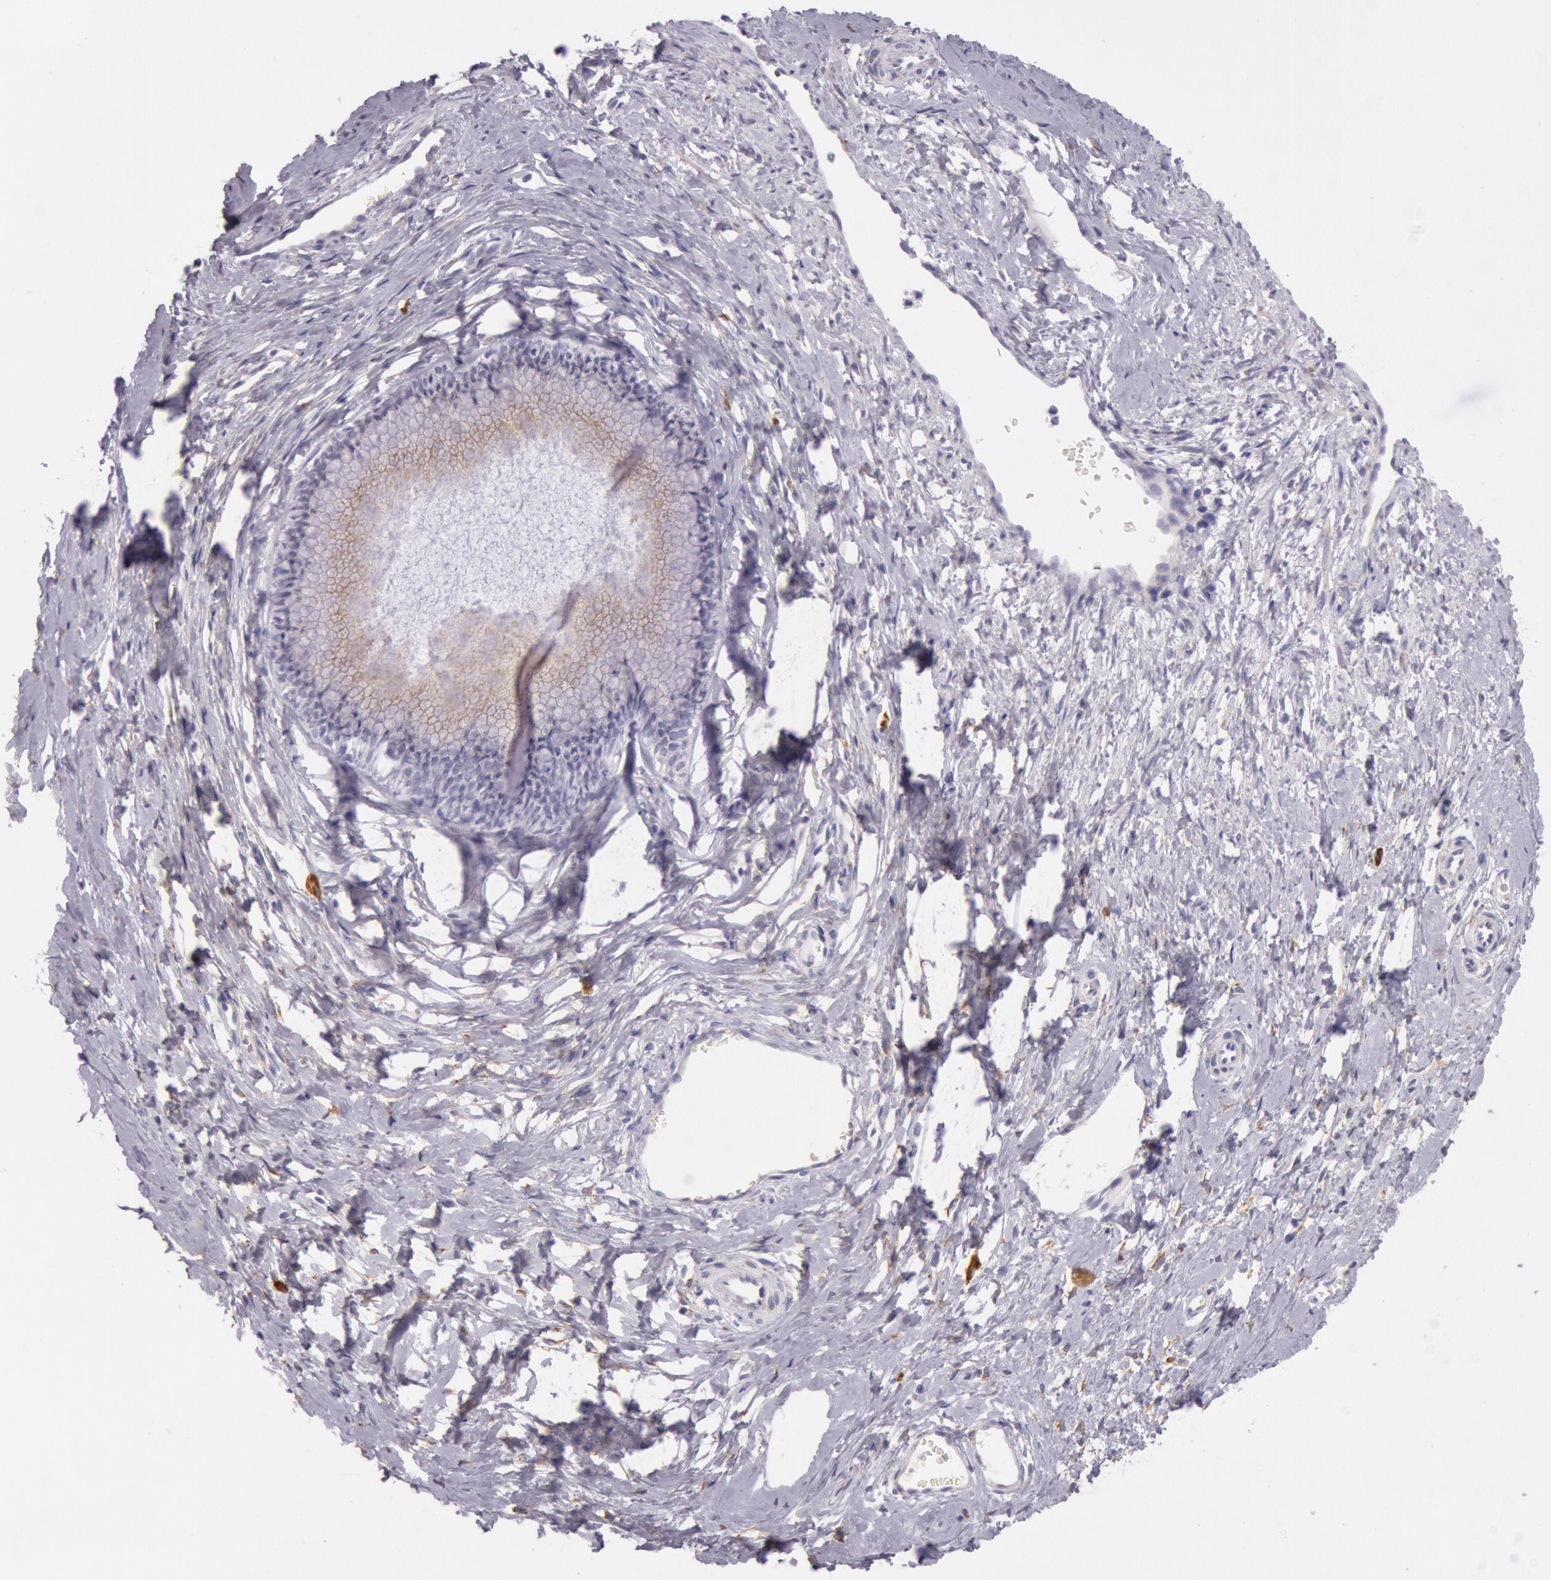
{"staining": {"intensity": "weak", "quantity": "25%-75%", "location": "cytoplasmic/membranous"}, "tissue": "cervix", "cell_type": "Glandular cells", "image_type": "normal", "snomed": [{"axis": "morphology", "description": "Normal tissue, NOS"}, {"axis": "topography", "description": "Cervix"}], "caption": "Immunohistochemistry of benign human cervix shows low levels of weak cytoplasmic/membranous staining in approximately 25%-75% of glandular cells. (IHC, brightfield microscopy, high magnification).", "gene": "CIDEB", "patient": {"sex": "female", "age": 40}}